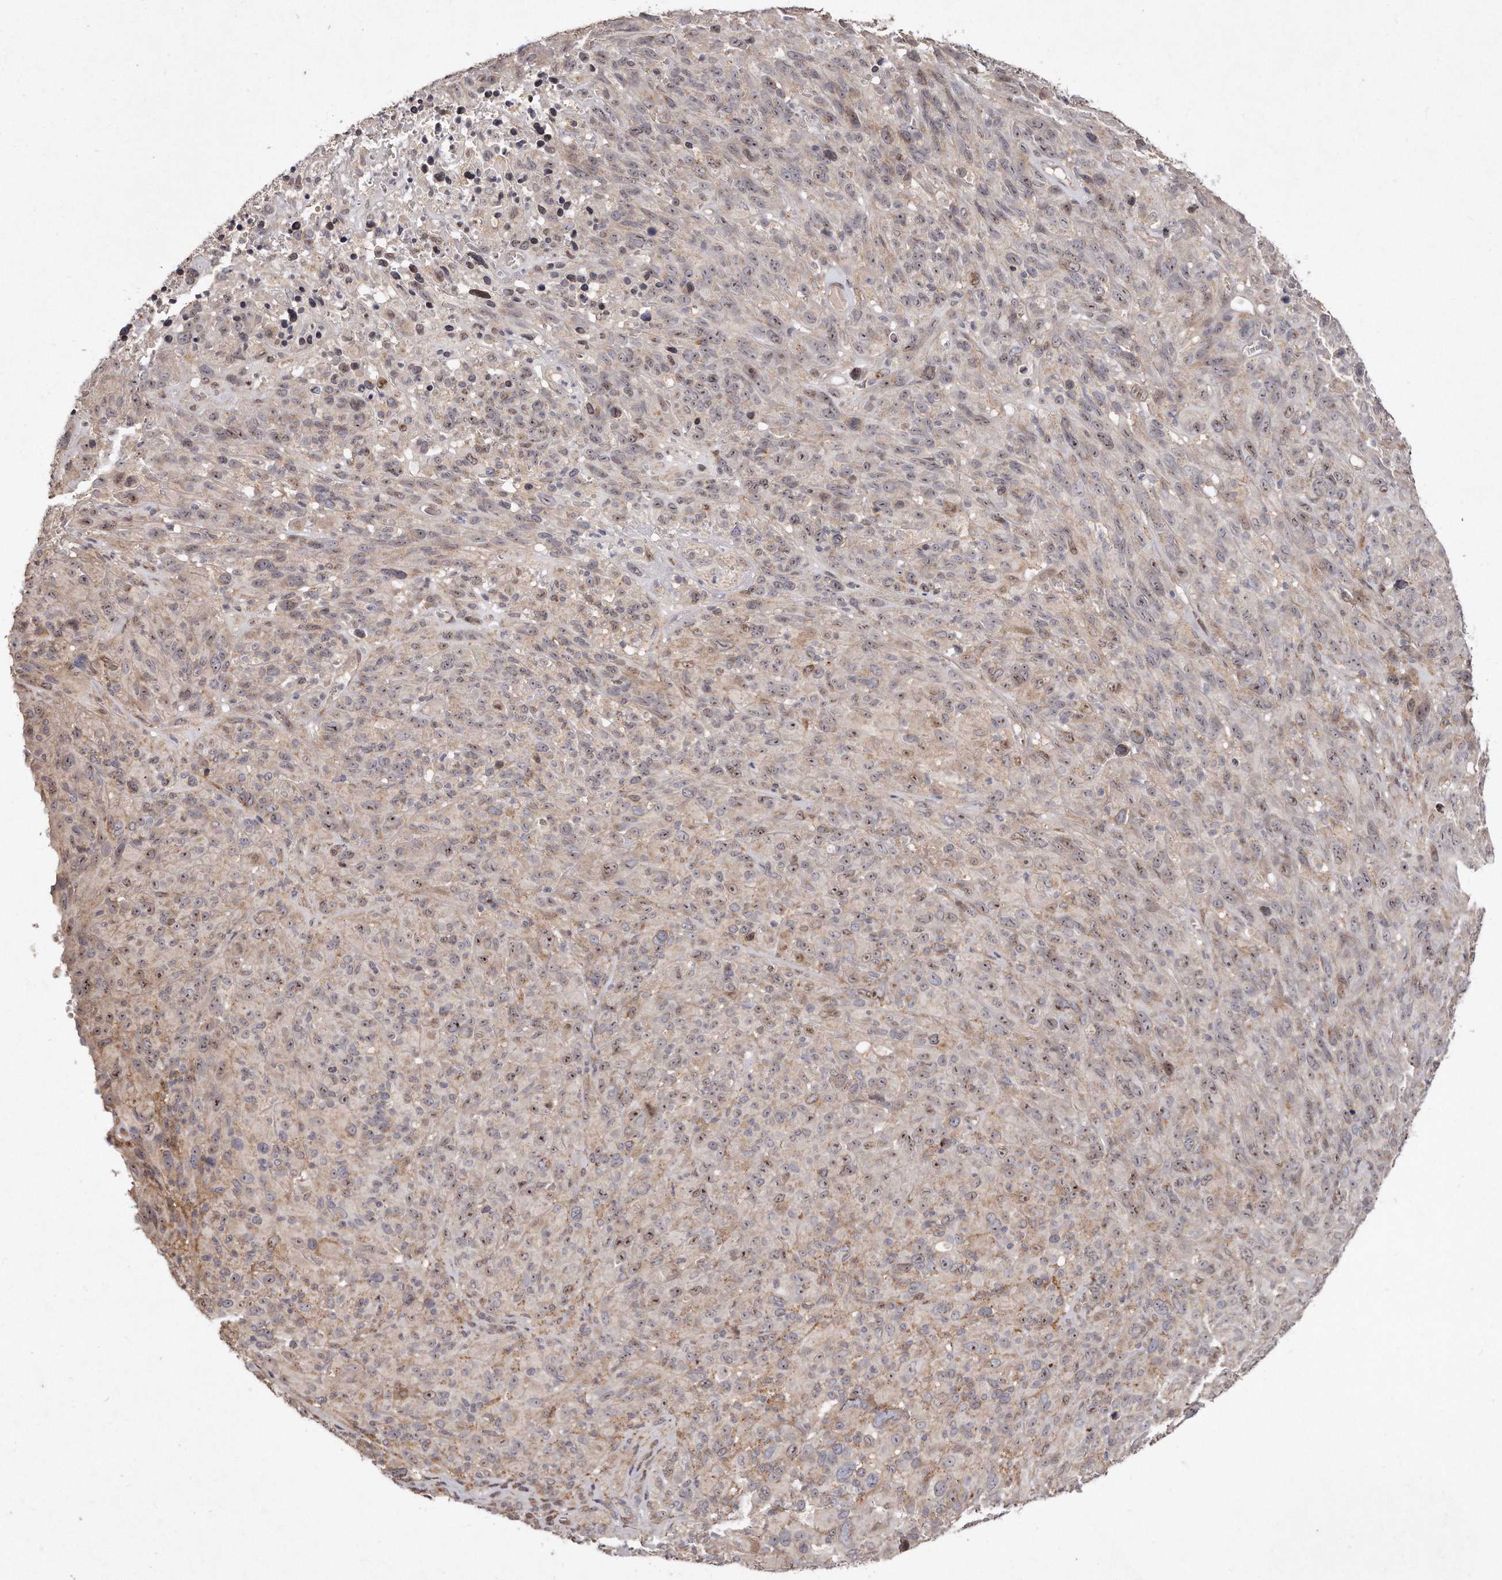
{"staining": {"intensity": "weak", "quantity": "25%-75%", "location": "nuclear"}, "tissue": "melanoma", "cell_type": "Tumor cells", "image_type": "cancer", "snomed": [{"axis": "morphology", "description": "Malignant melanoma, NOS"}, {"axis": "topography", "description": "Skin of head"}], "caption": "IHC of human melanoma shows low levels of weak nuclear staining in about 25%-75% of tumor cells.", "gene": "HASPIN", "patient": {"sex": "male", "age": 96}}